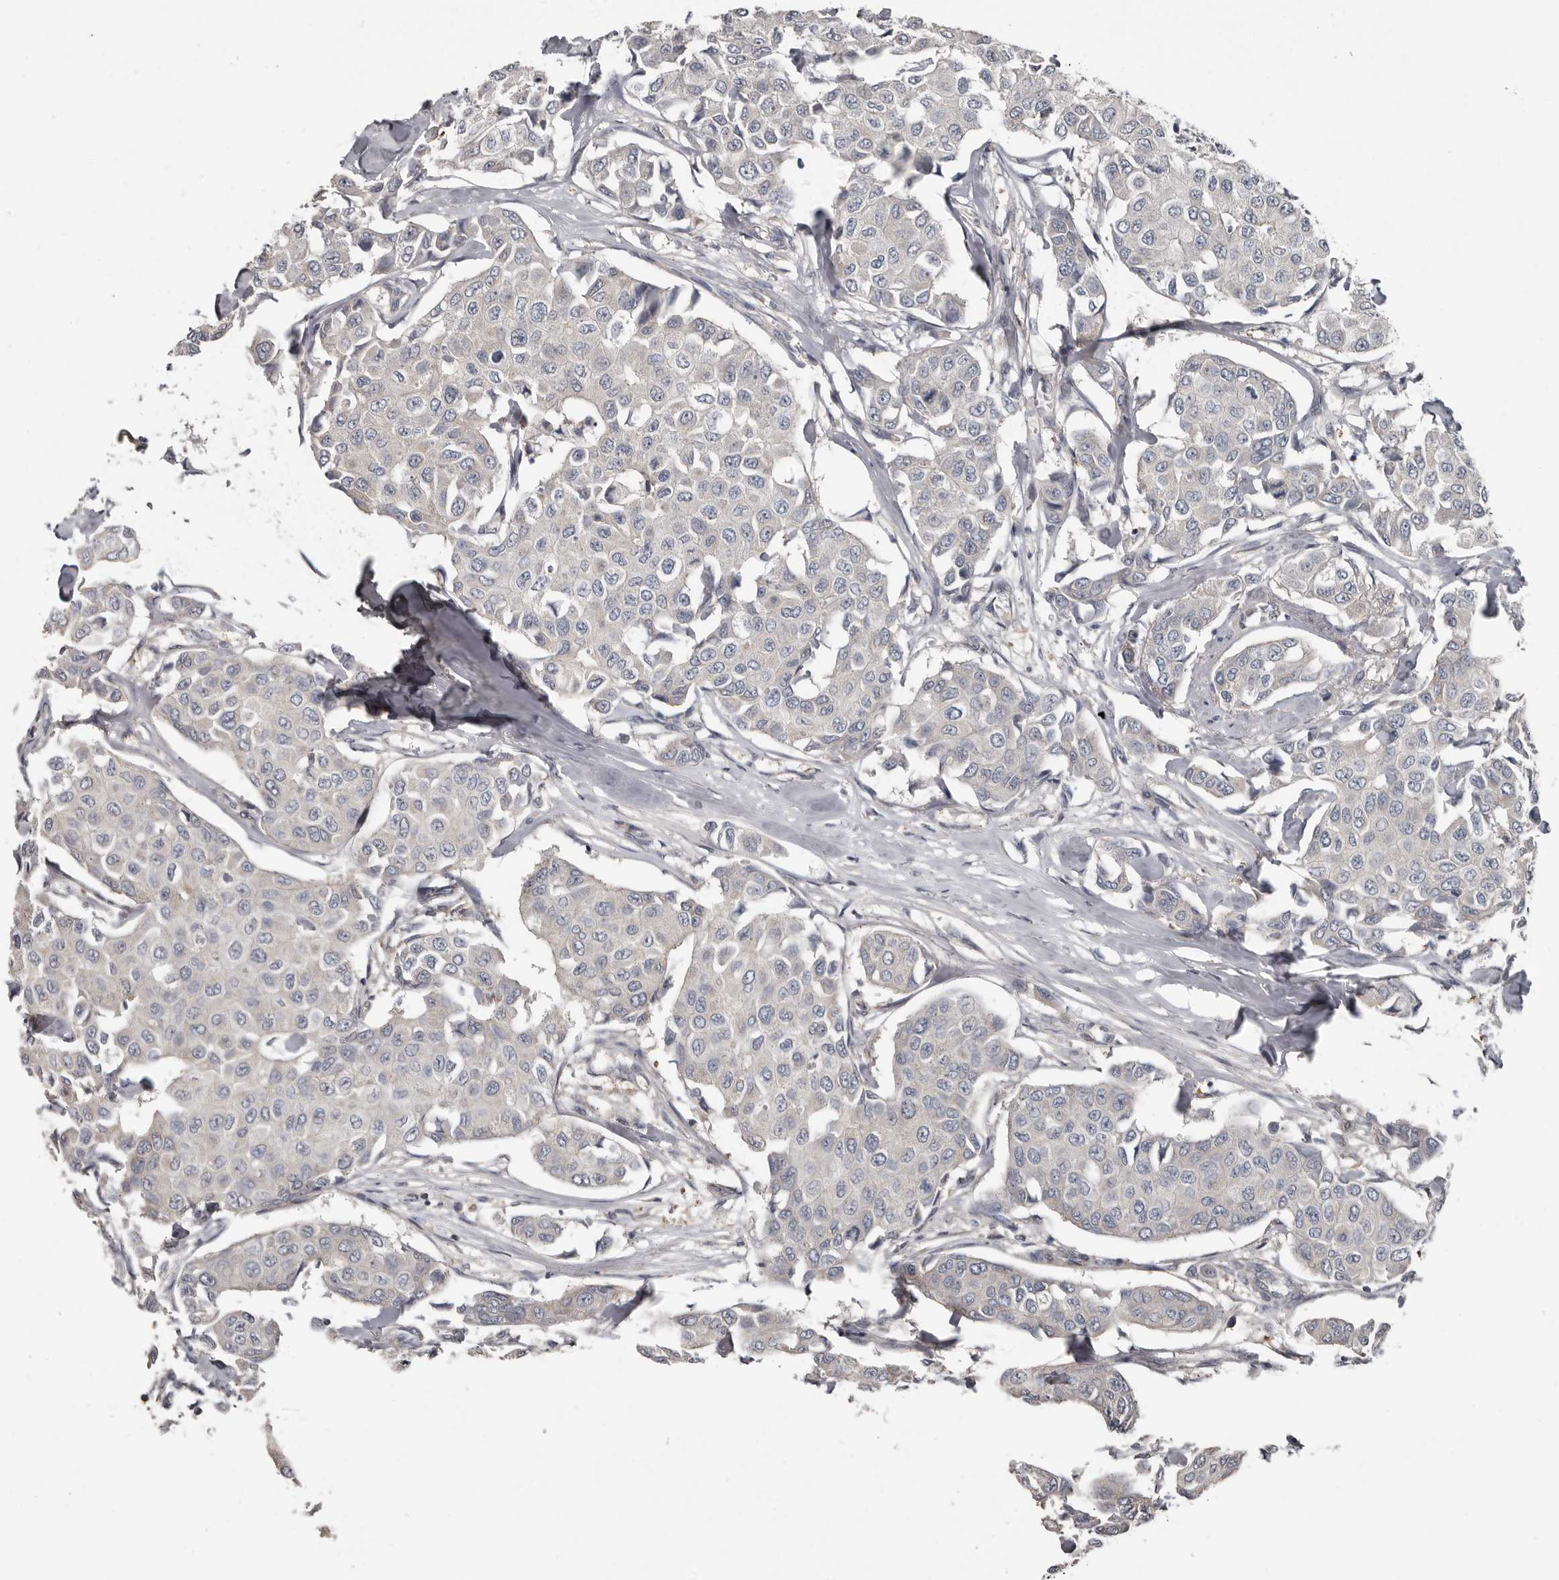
{"staining": {"intensity": "negative", "quantity": "none", "location": "none"}, "tissue": "breast cancer", "cell_type": "Tumor cells", "image_type": "cancer", "snomed": [{"axis": "morphology", "description": "Duct carcinoma"}, {"axis": "topography", "description": "Breast"}], "caption": "Micrograph shows no protein expression in tumor cells of infiltrating ductal carcinoma (breast) tissue.", "gene": "CA6", "patient": {"sex": "female", "age": 80}}